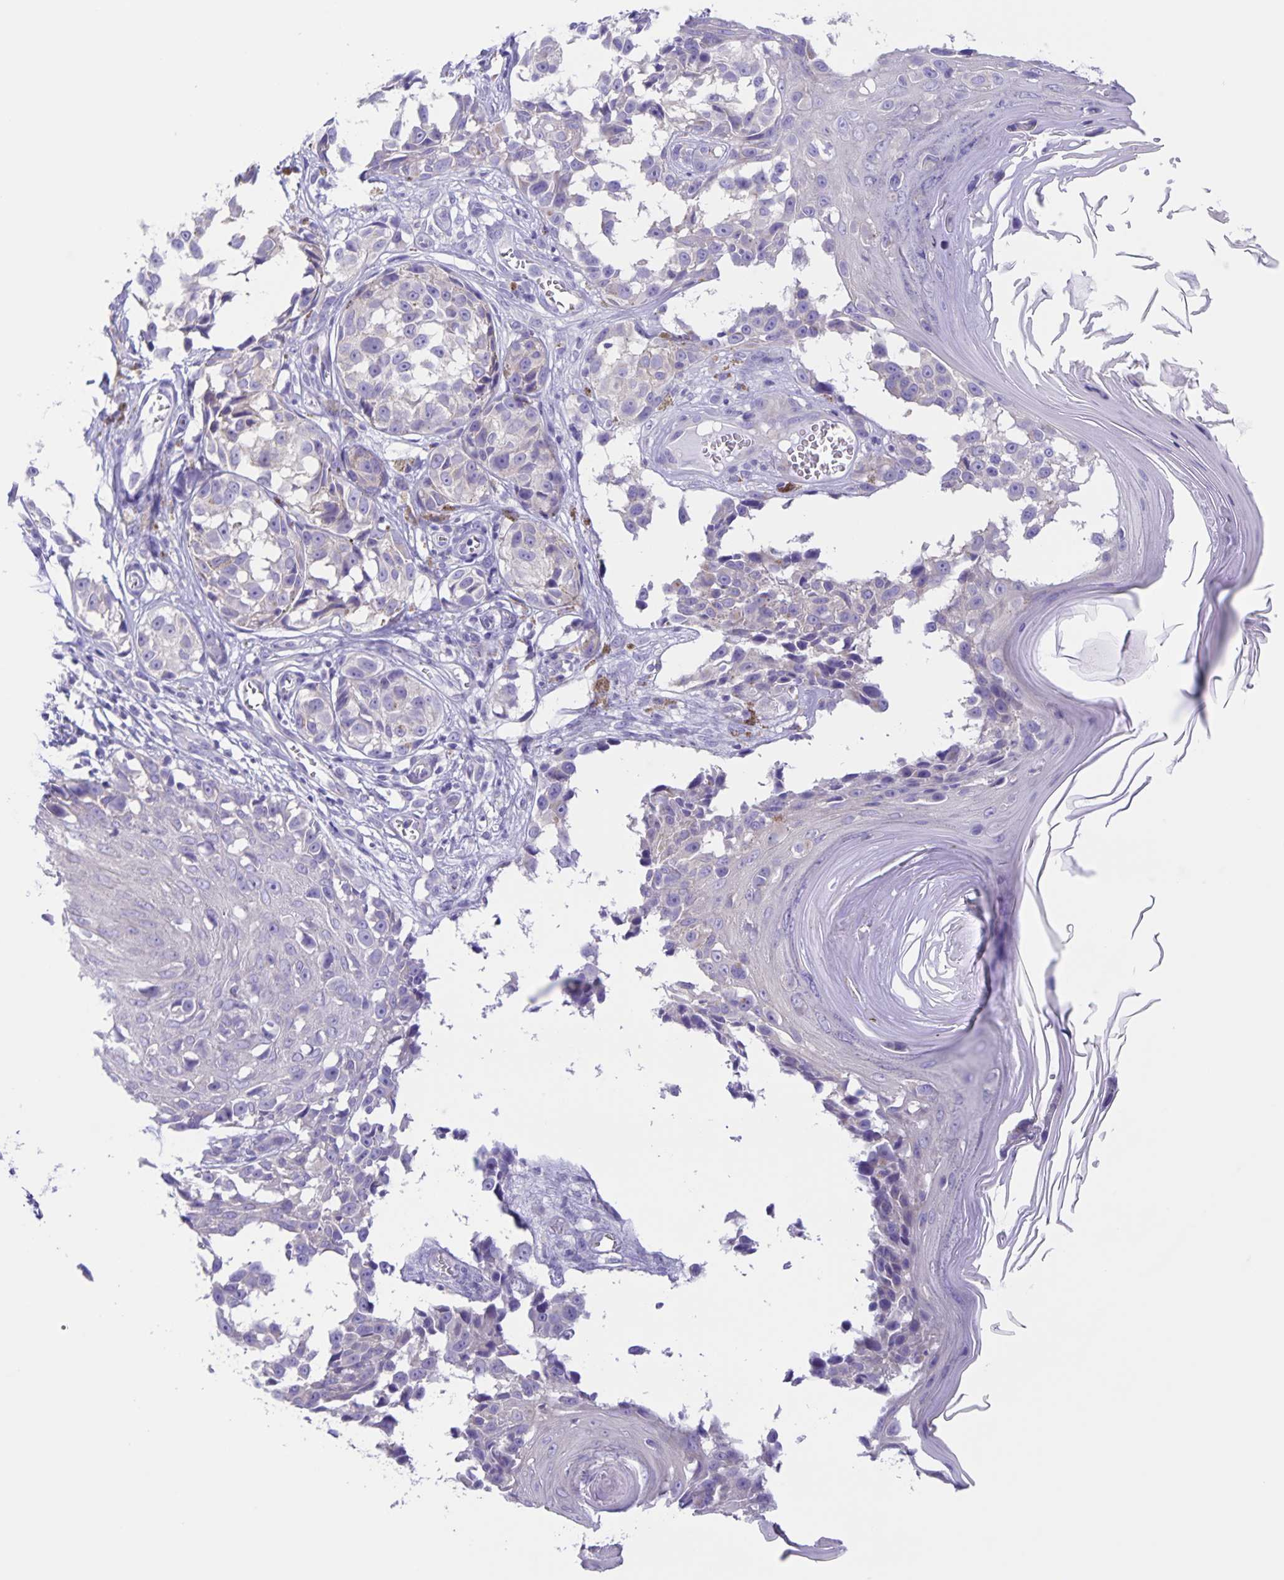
{"staining": {"intensity": "negative", "quantity": "none", "location": "none"}, "tissue": "melanoma", "cell_type": "Tumor cells", "image_type": "cancer", "snomed": [{"axis": "morphology", "description": "Malignant melanoma, NOS"}, {"axis": "topography", "description": "Skin"}], "caption": "This photomicrograph is of malignant melanoma stained with immunohistochemistry to label a protein in brown with the nuclei are counter-stained blue. There is no expression in tumor cells.", "gene": "CAPSL", "patient": {"sex": "male", "age": 73}}